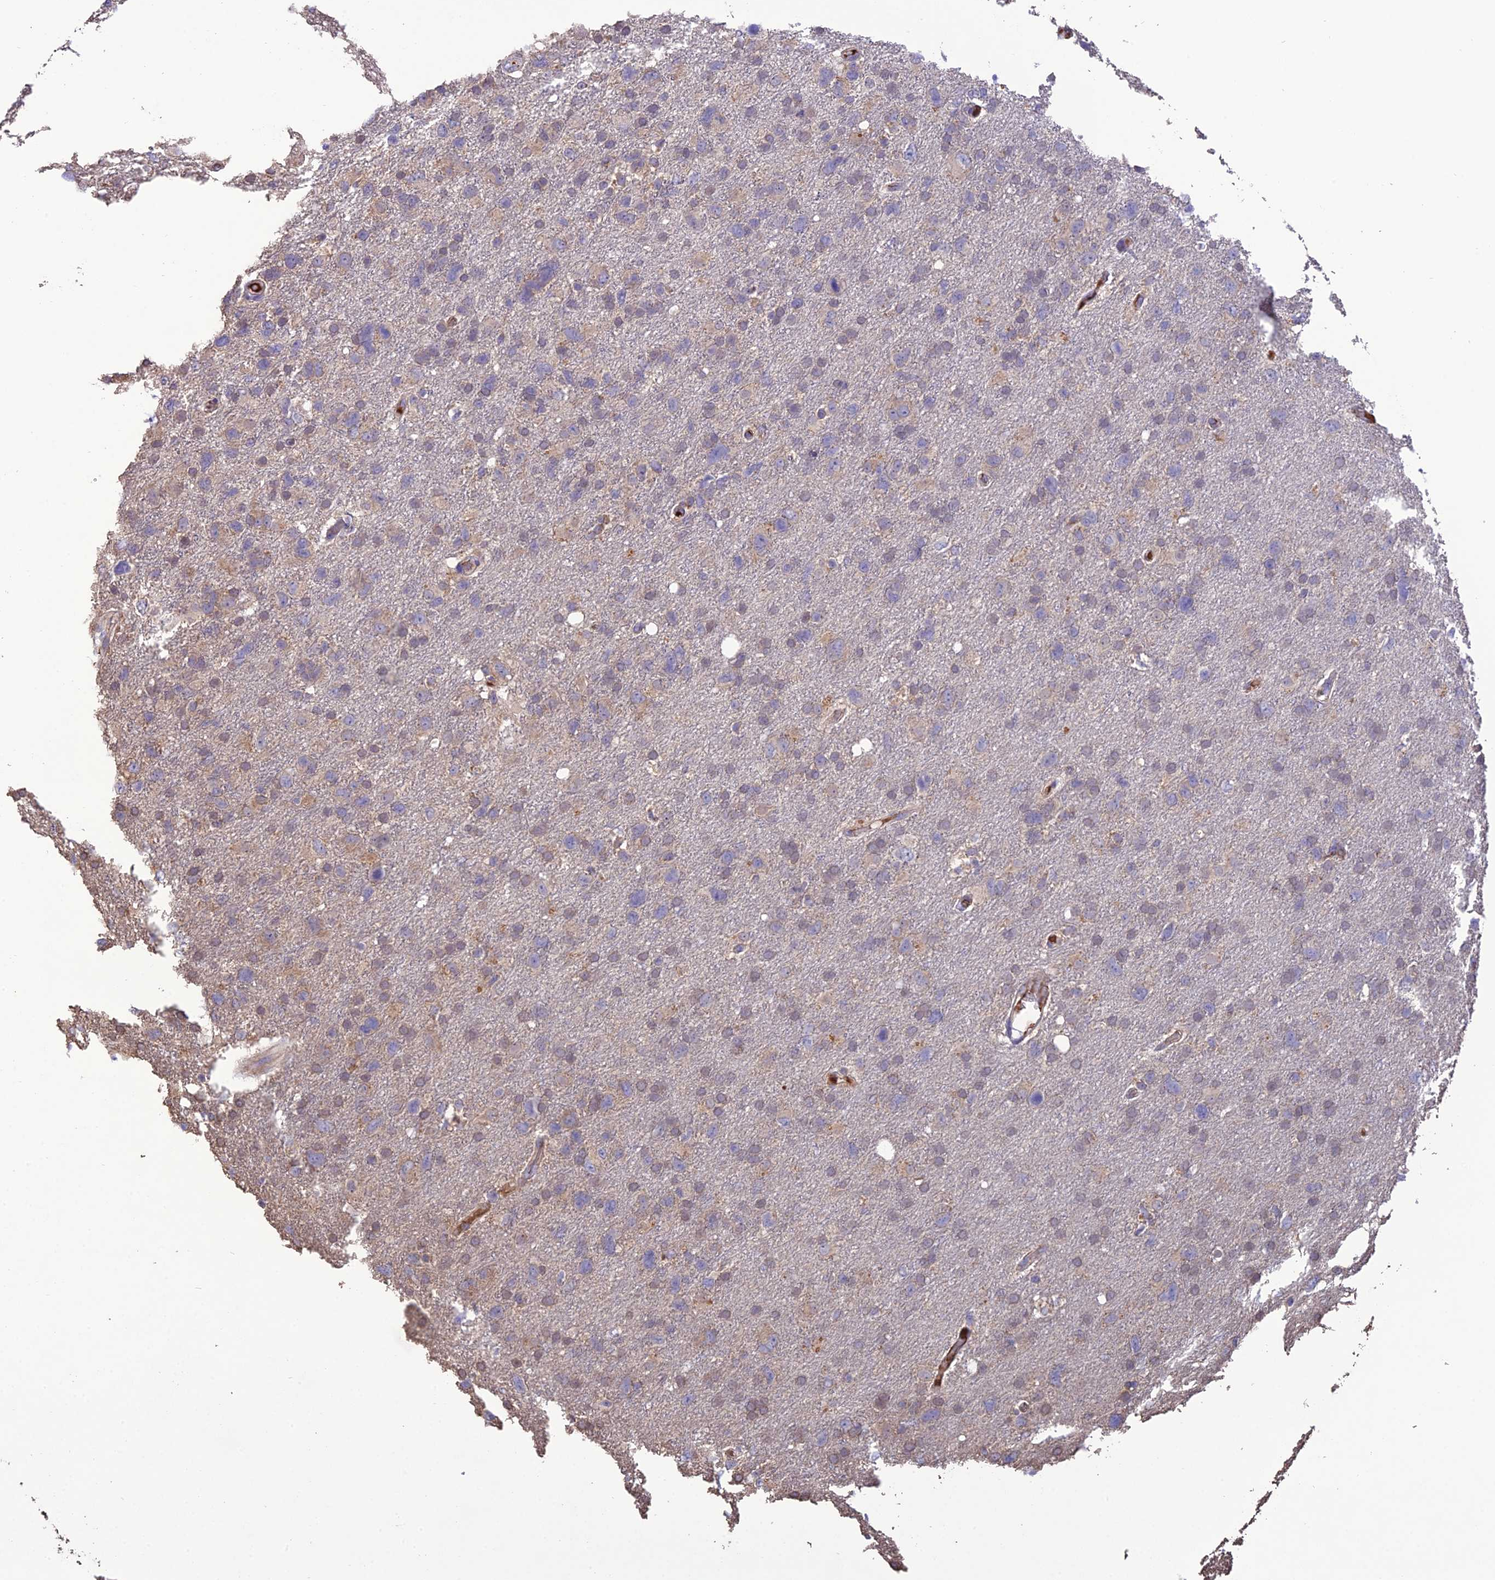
{"staining": {"intensity": "weak", "quantity": "25%-75%", "location": "cytoplasmic/membranous"}, "tissue": "glioma", "cell_type": "Tumor cells", "image_type": "cancer", "snomed": [{"axis": "morphology", "description": "Glioma, malignant, High grade"}, {"axis": "topography", "description": "Brain"}], "caption": "Brown immunohistochemical staining in human glioma demonstrates weak cytoplasmic/membranous expression in approximately 25%-75% of tumor cells.", "gene": "MIOS", "patient": {"sex": "male", "age": 61}}